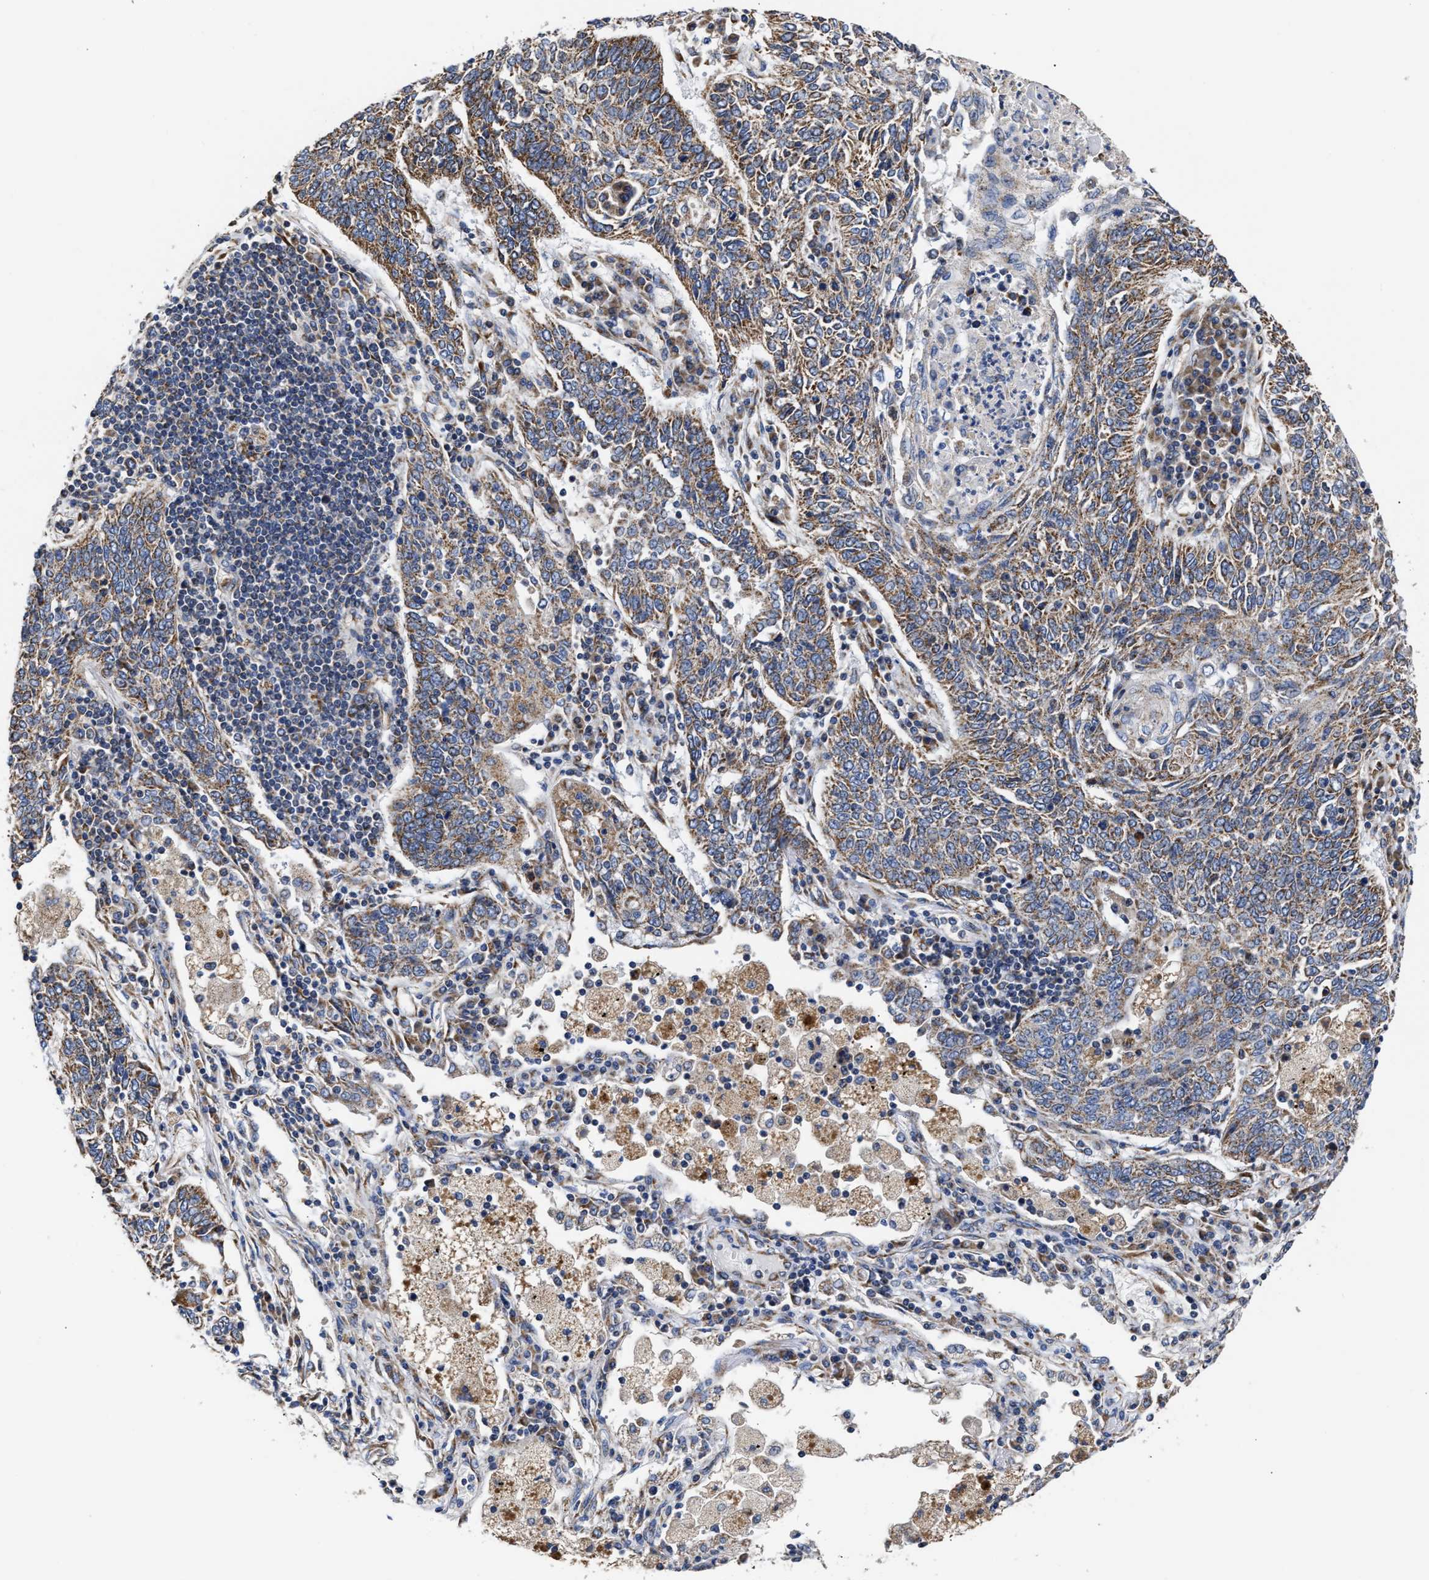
{"staining": {"intensity": "moderate", "quantity": "25%-75%", "location": "cytoplasmic/membranous"}, "tissue": "lung cancer", "cell_type": "Tumor cells", "image_type": "cancer", "snomed": [{"axis": "morphology", "description": "Normal tissue, NOS"}, {"axis": "morphology", "description": "Squamous cell carcinoma, NOS"}, {"axis": "topography", "description": "Cartilage tissue"}, {"axis": "topography", "description": "Bronchus"}, {"axis": "topography", "description": "Lung"}], "caption": "Moderate cytoplasmic/membranous expression is identified in approximately 25%-75% of tumor cells in lung cancer (squamous cell carcinoma).", "gene": "MALSU1", "patient": {"sex": "female", "age": 49}}